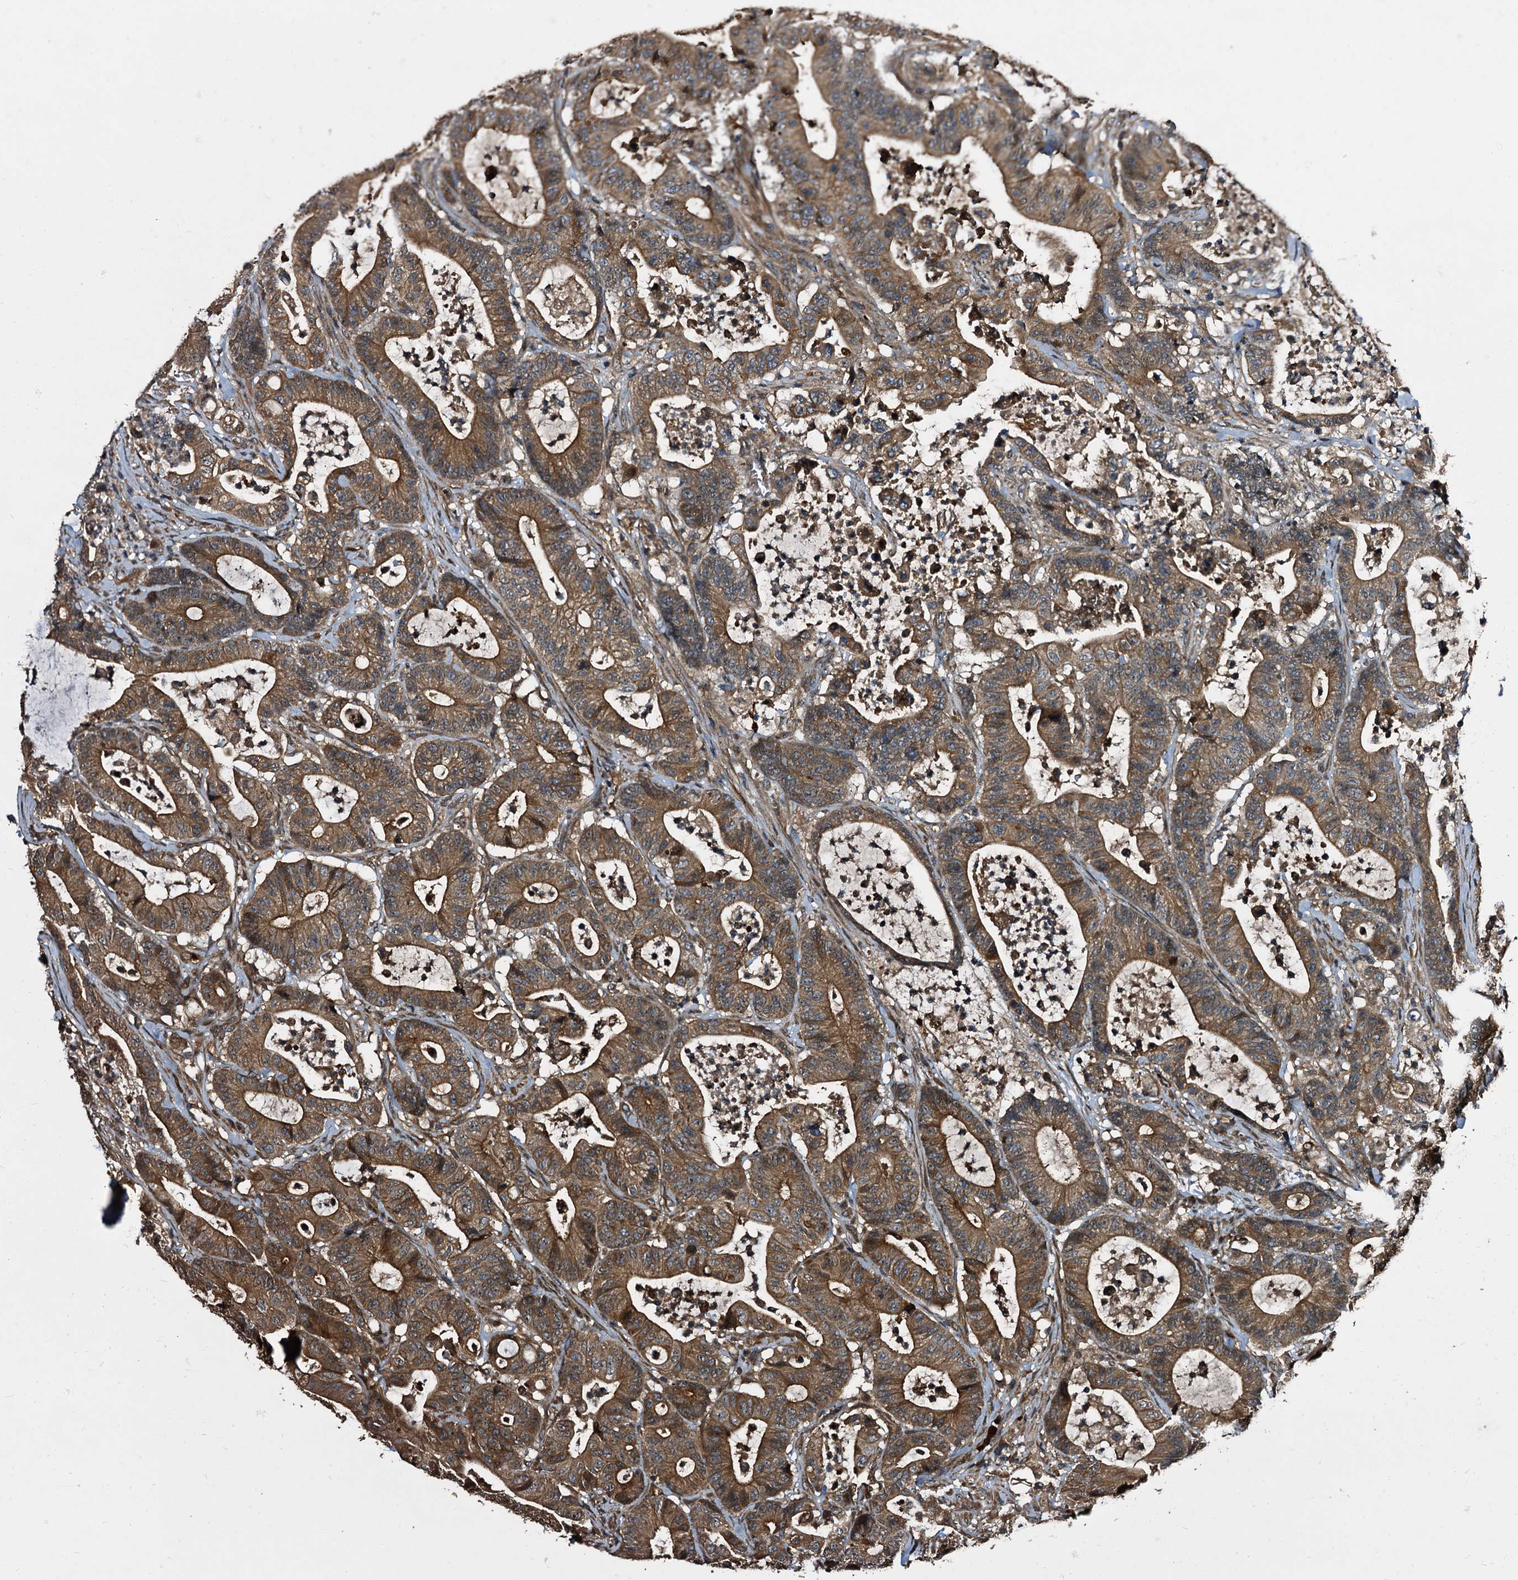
{"staining": {"intensity": "strong", "quantity": ">75%", "location": "cytoplasmic/membranous"}, "tissue": "colorectal cancer", "cell_type": "Tumor cells", "image_type": "cancer", "snomed": [{"axis": "morphology", "description": "Adenocarcinoma, NOS"}, {"axis": "topography", "description": "Colon"}], "caption": "Colorectal cancer stained for a protein (brown) demonstrates strong cytoplasmic/membranous positive expression in about >75% of tumor cells.", "gene": "PEX5", "patient": {"sex": "female", "age": 84}}